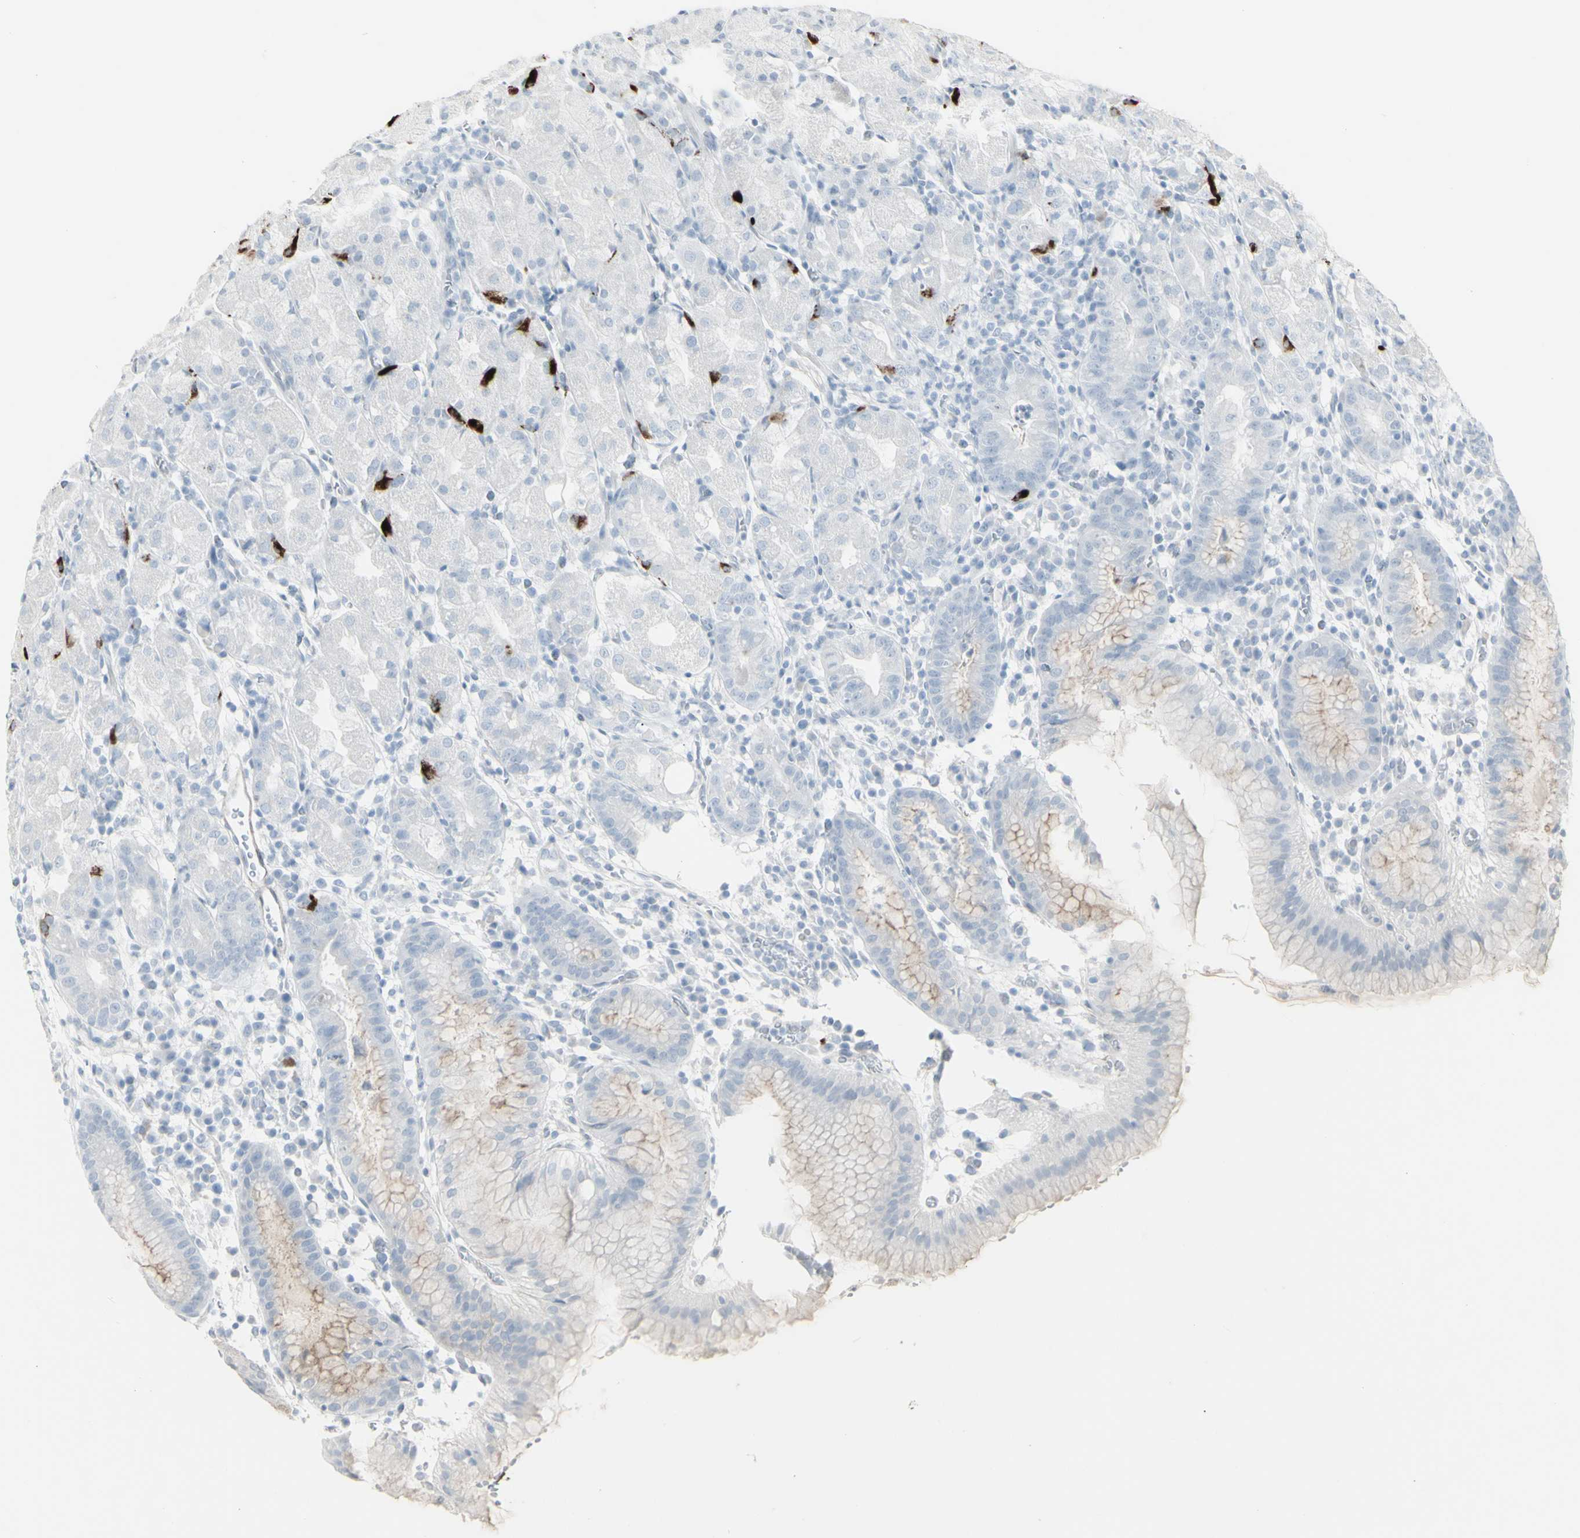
{"staining": {"intensity": "strong", "quantity": "<25%", "location": "cytoplasmic/membranous"}, "tissue": "stomach", "cell_type": "Glandular cells", "image_type": "normal", "snomed": [{"axis": "morphology", "description": "Normal tissue, NOS"}, {"axis": "topography", "description": "Stomach"}, {"axis": "topography", "description": "Stomach, lower"}], "caption": "Immunohistochemical staining of normal stomach reveals <25% levels of strong cytoplasmic/membranous protein expression in approximately <25% of glandular cells.", "gene": "YBX2", "patient": {"sex": "female", "age": 75}}